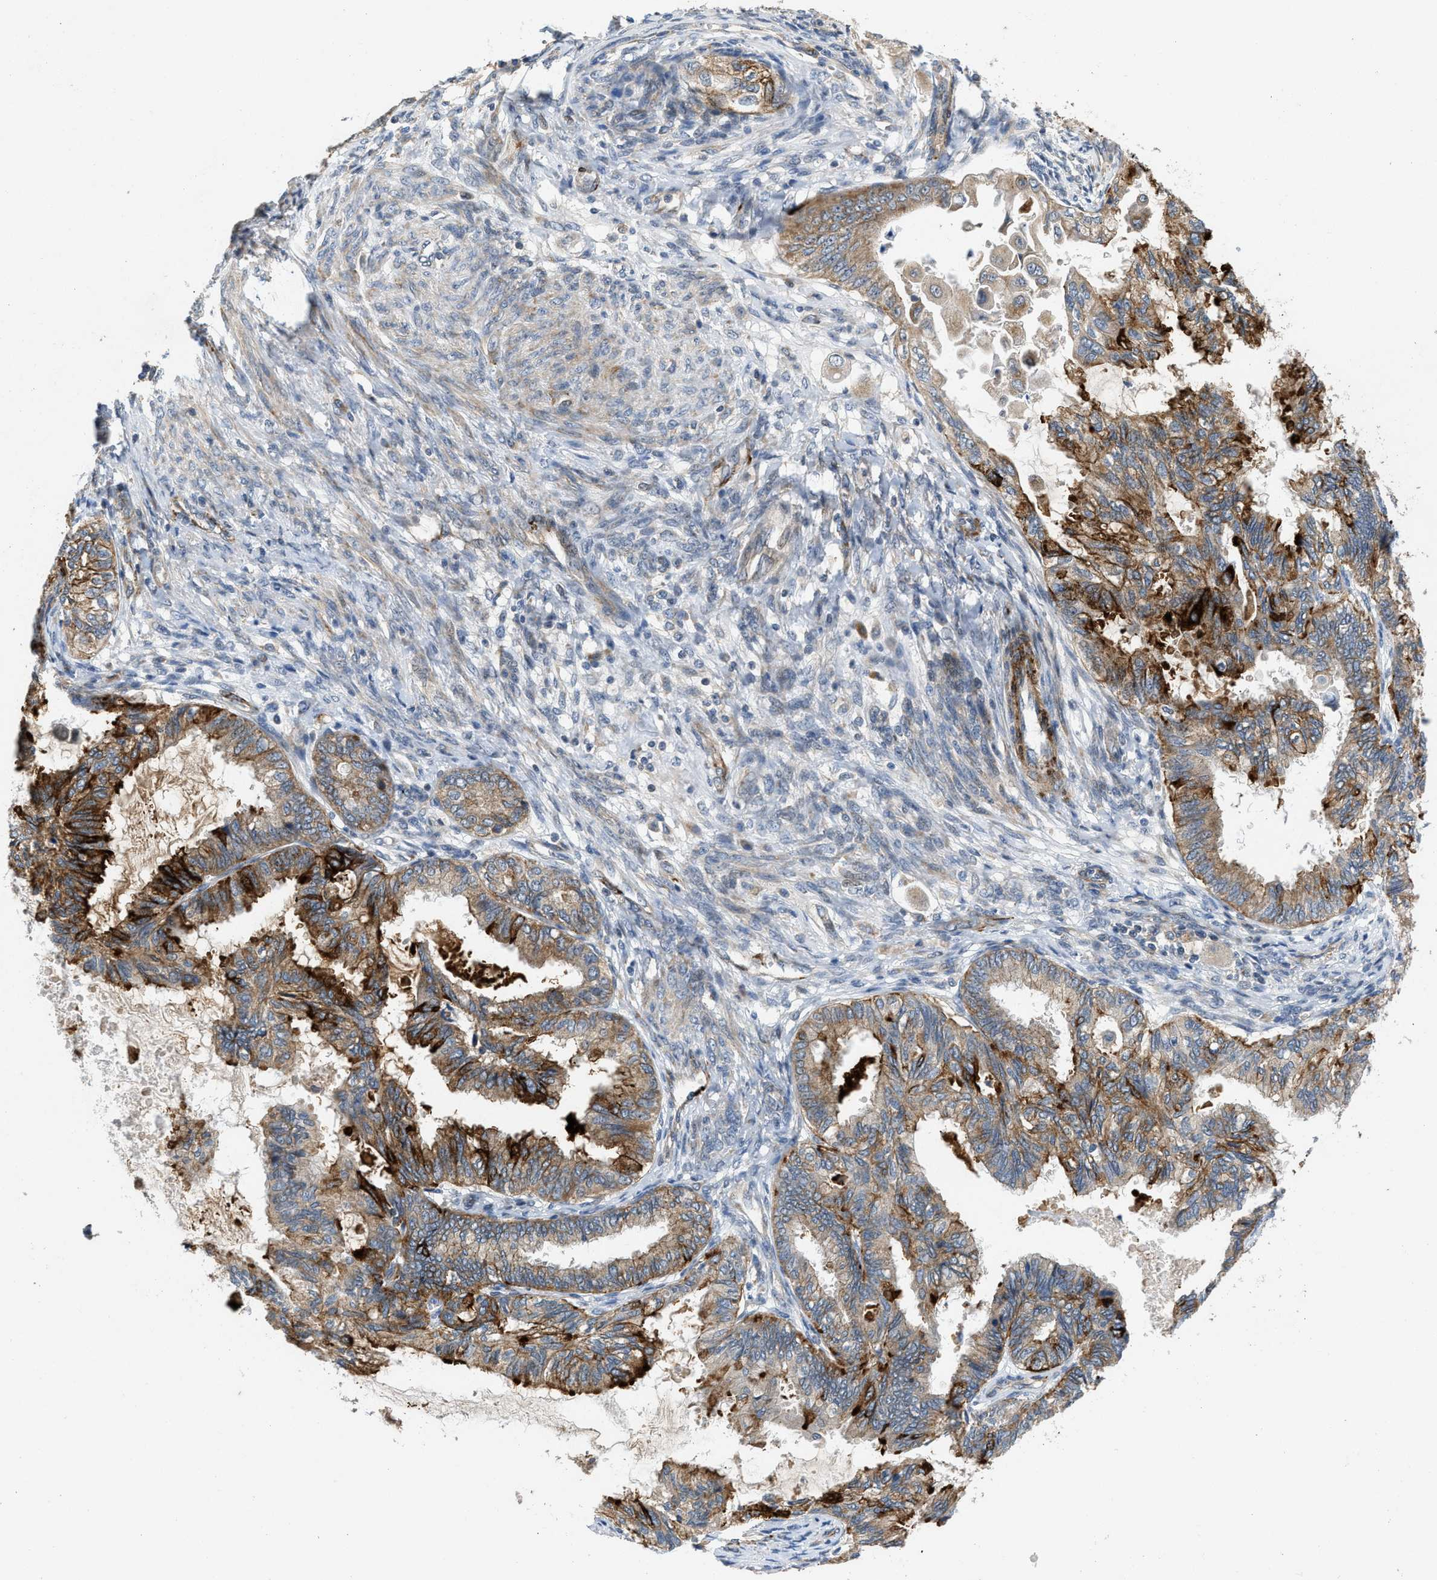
{"staining": {"intensity": "moderate", "quantity": ">75%", "location": "cytoplasmic/membranous"}, "tissue": "cervical cancer", "cell_type": "Tumor cells", "image_type": "cancer", "snomed": [{"axis": "morphology", "description": "Normal tissue, NOS"}, {"axis": "morphology", "description": "Adenocarcinoma, NOS"}, {"axis": "topography", "description": "Cervix"}, {"axis": "topography", "description": "Endometrium"}], "caption": "IHC of human cervical cancer (adenocarcinoma) demonstrates medium levels of moderate cytoplasmic/membranous staining in about >75% of tumor cells. (DAB (3,3'-diaminobenzidine) = brown stain, brightfield microscopy at high magnification).", "gene": "ZNF599", "patient": {"sex": "female", "age": 86}}